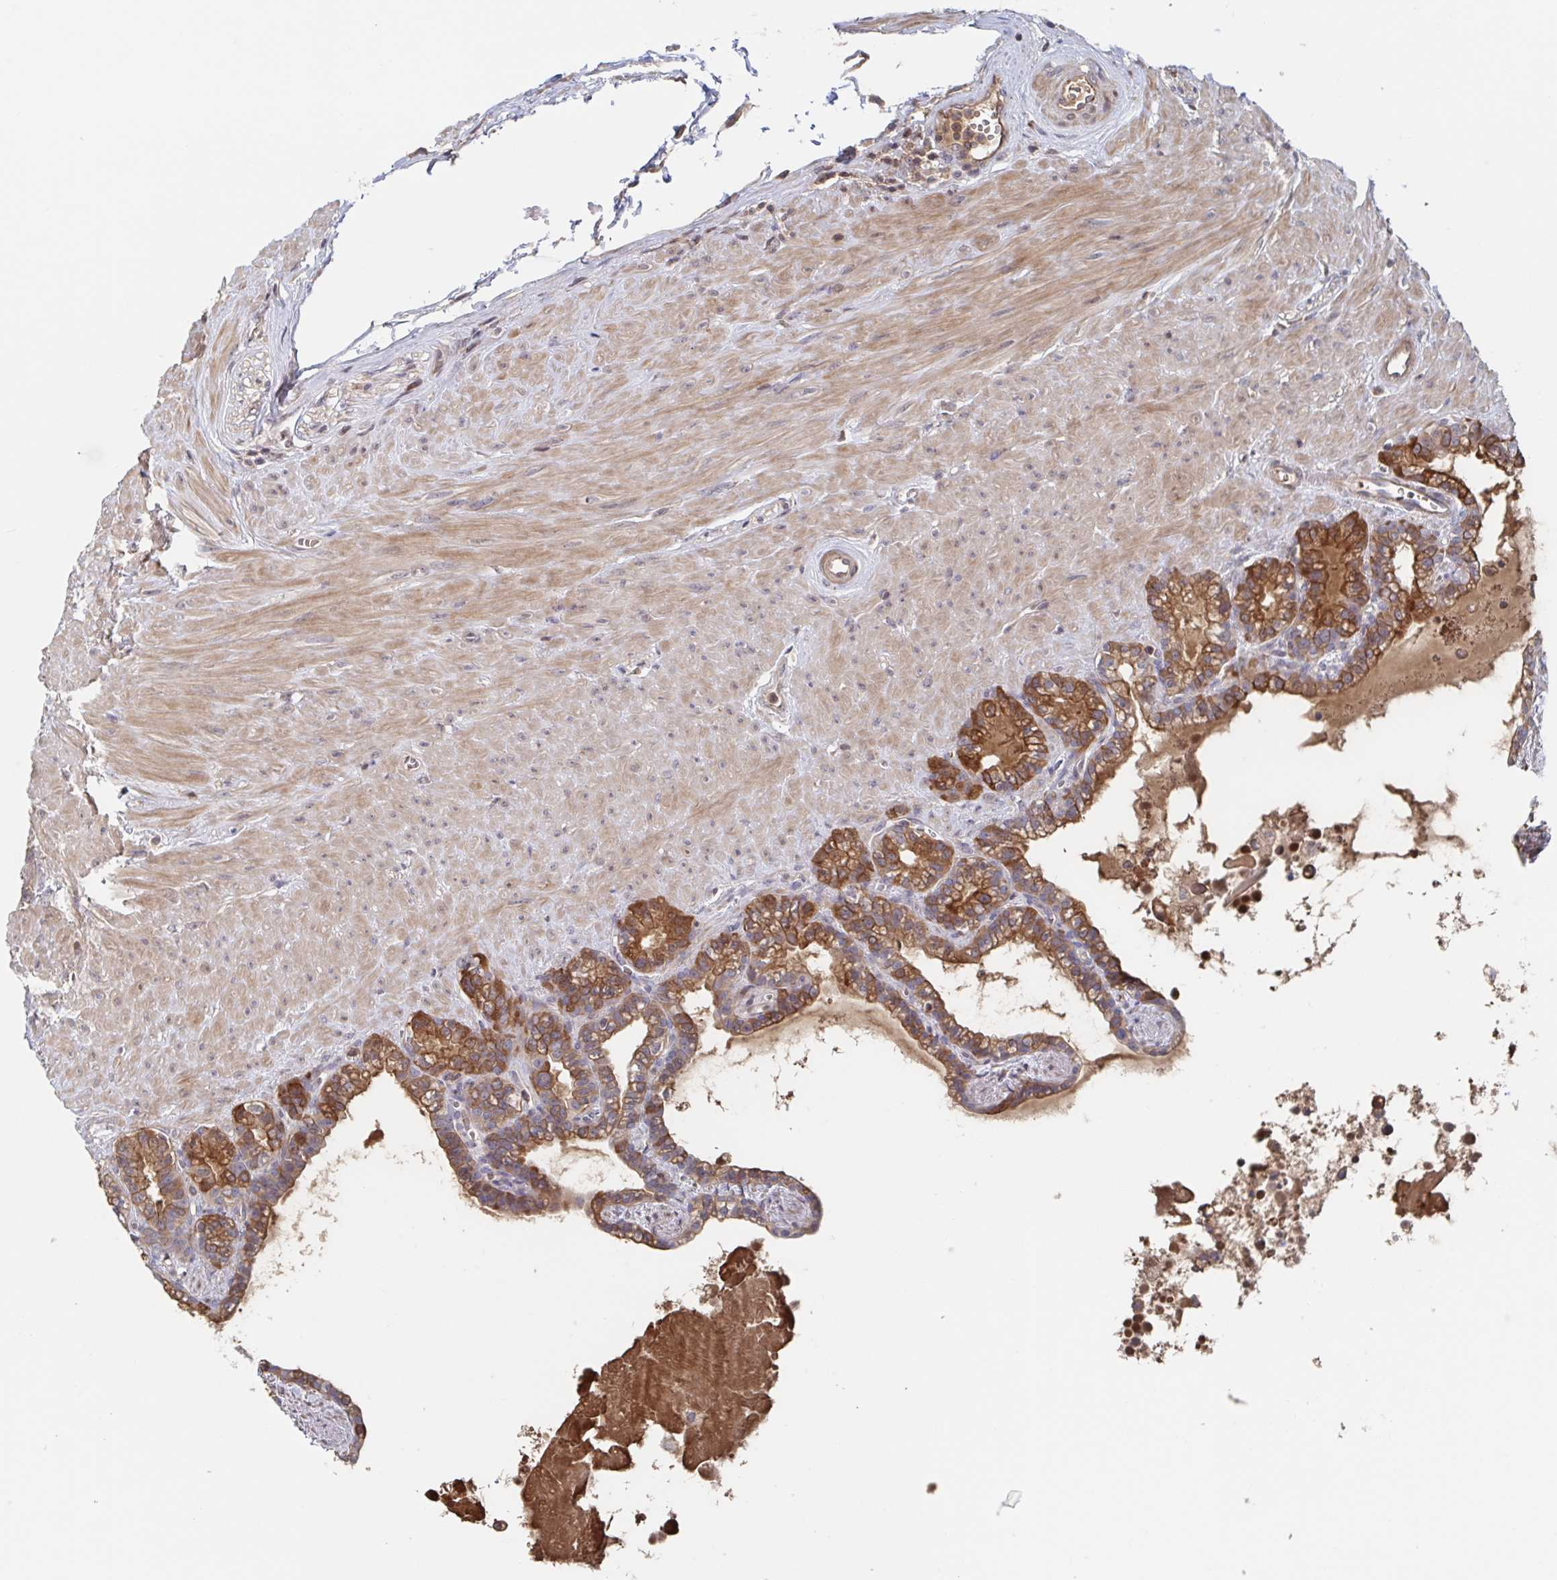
{"staining": {"intensity": "strong", "quantity": "<25%", "location": "cytoplasmic/membranous"}, "tissue": "seminal vesicle", "cell_type": "Glandular cells", "image_type": "normal", "snomed": [{"axis": "morphology", "description": "Normal tissue, NOS"}, {"axis": "topography", "description": "Seminal veicle"}], "caption": "Seminal vesicle stained with immunohistochemistry demonstrates strong cytoplasmic/membranous positivity in about <25% of glandular cells.", "gene": "DHRS12", "patient": {"sex": "male", "age": 76}}